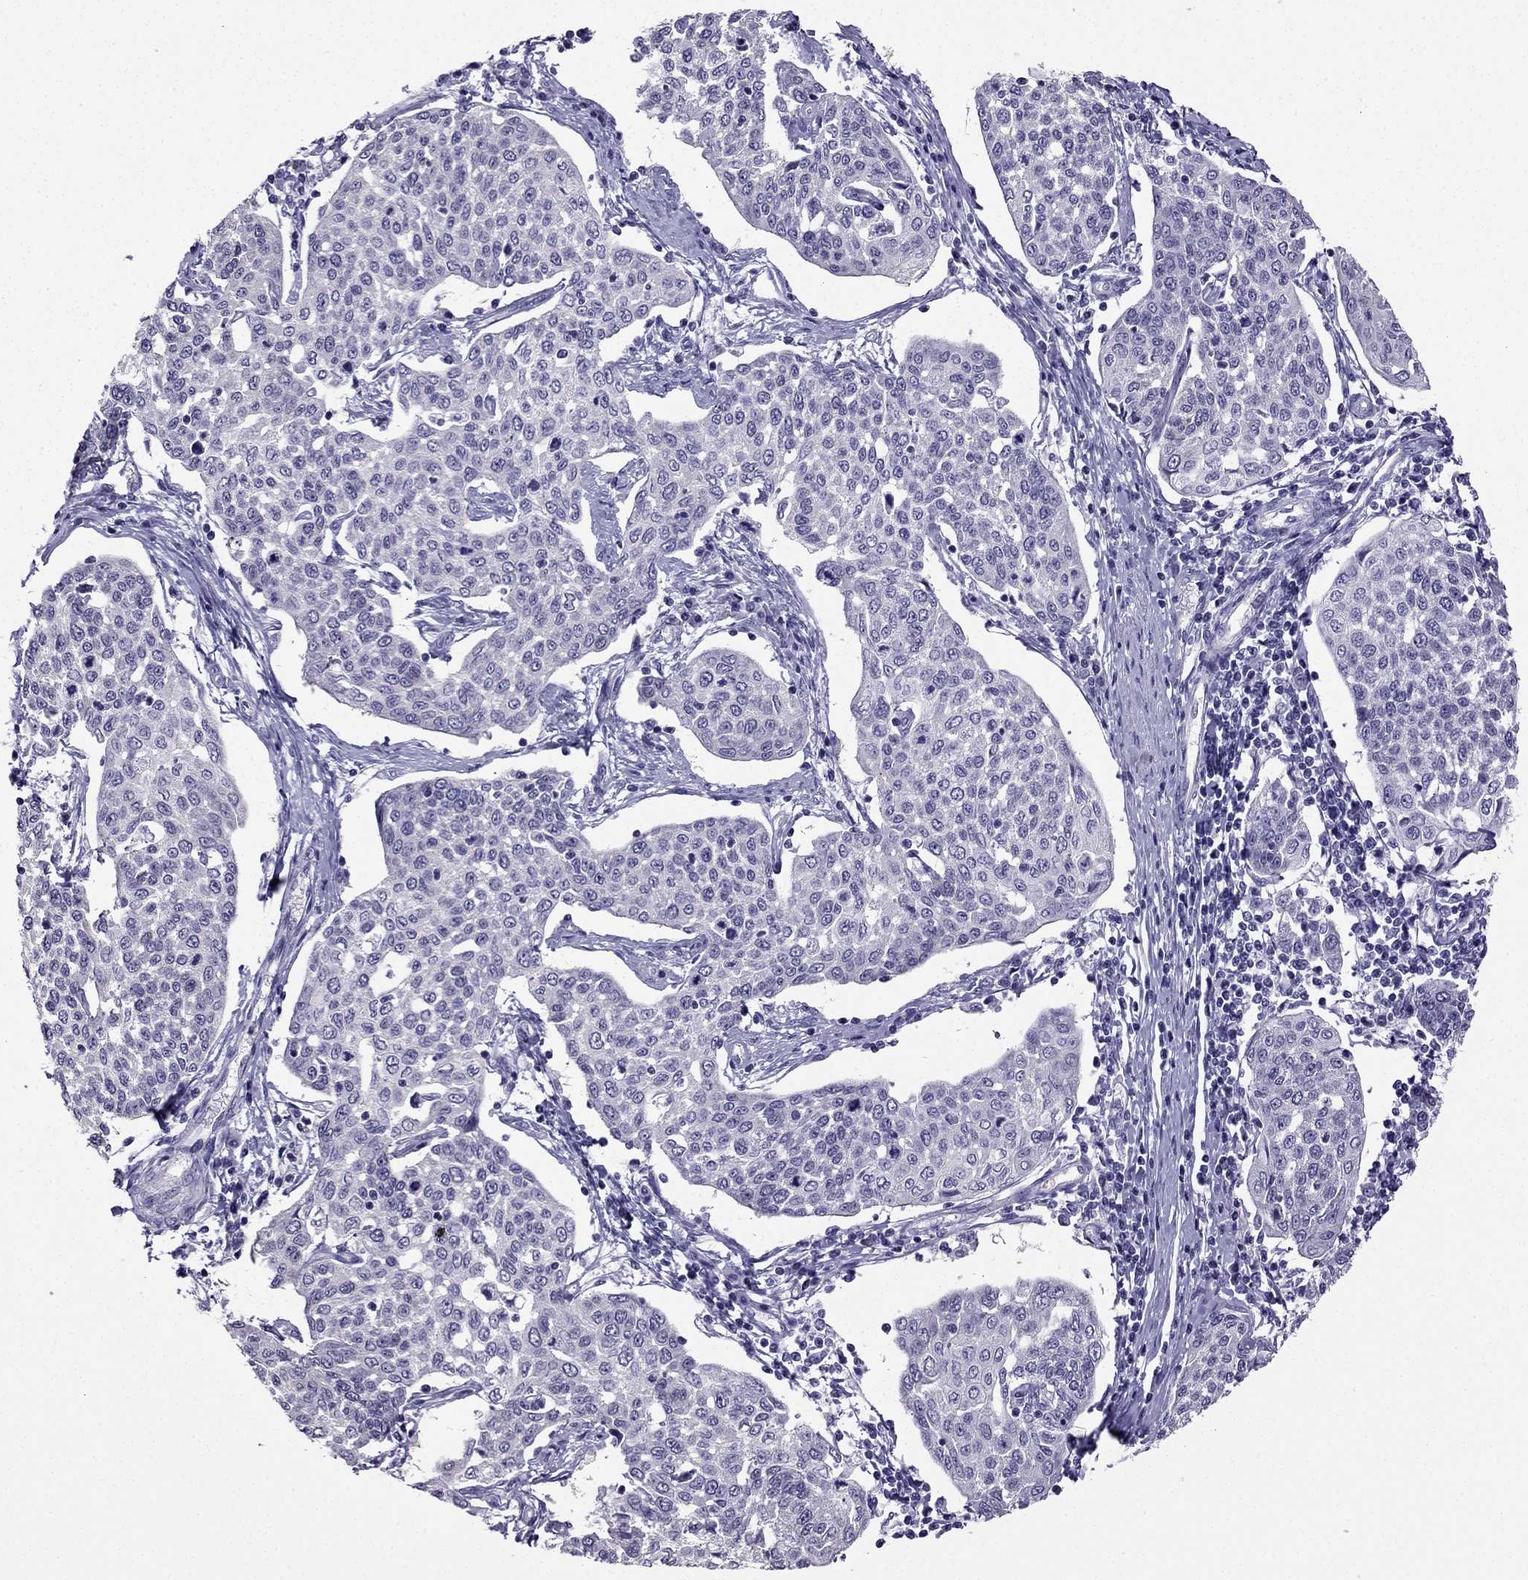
{"staining": {"intensity": "negative", "quantity": "none", "location": "none"}, "tissue": "cervical cancer", "cell_type": "Tumor cells", "image_type": "cancer", "snomed": [{"axis": "morphology", "description": "Squamous cell carcinoma, NOS"}, {"axis": "topography", "description": "Cervix"}], "caption": "Protein analysis of cervical cancer reveals no significant positivity in tumor cells.", "gene": "KCNJ10", "patient": {"sex": "female", "age": 34}}